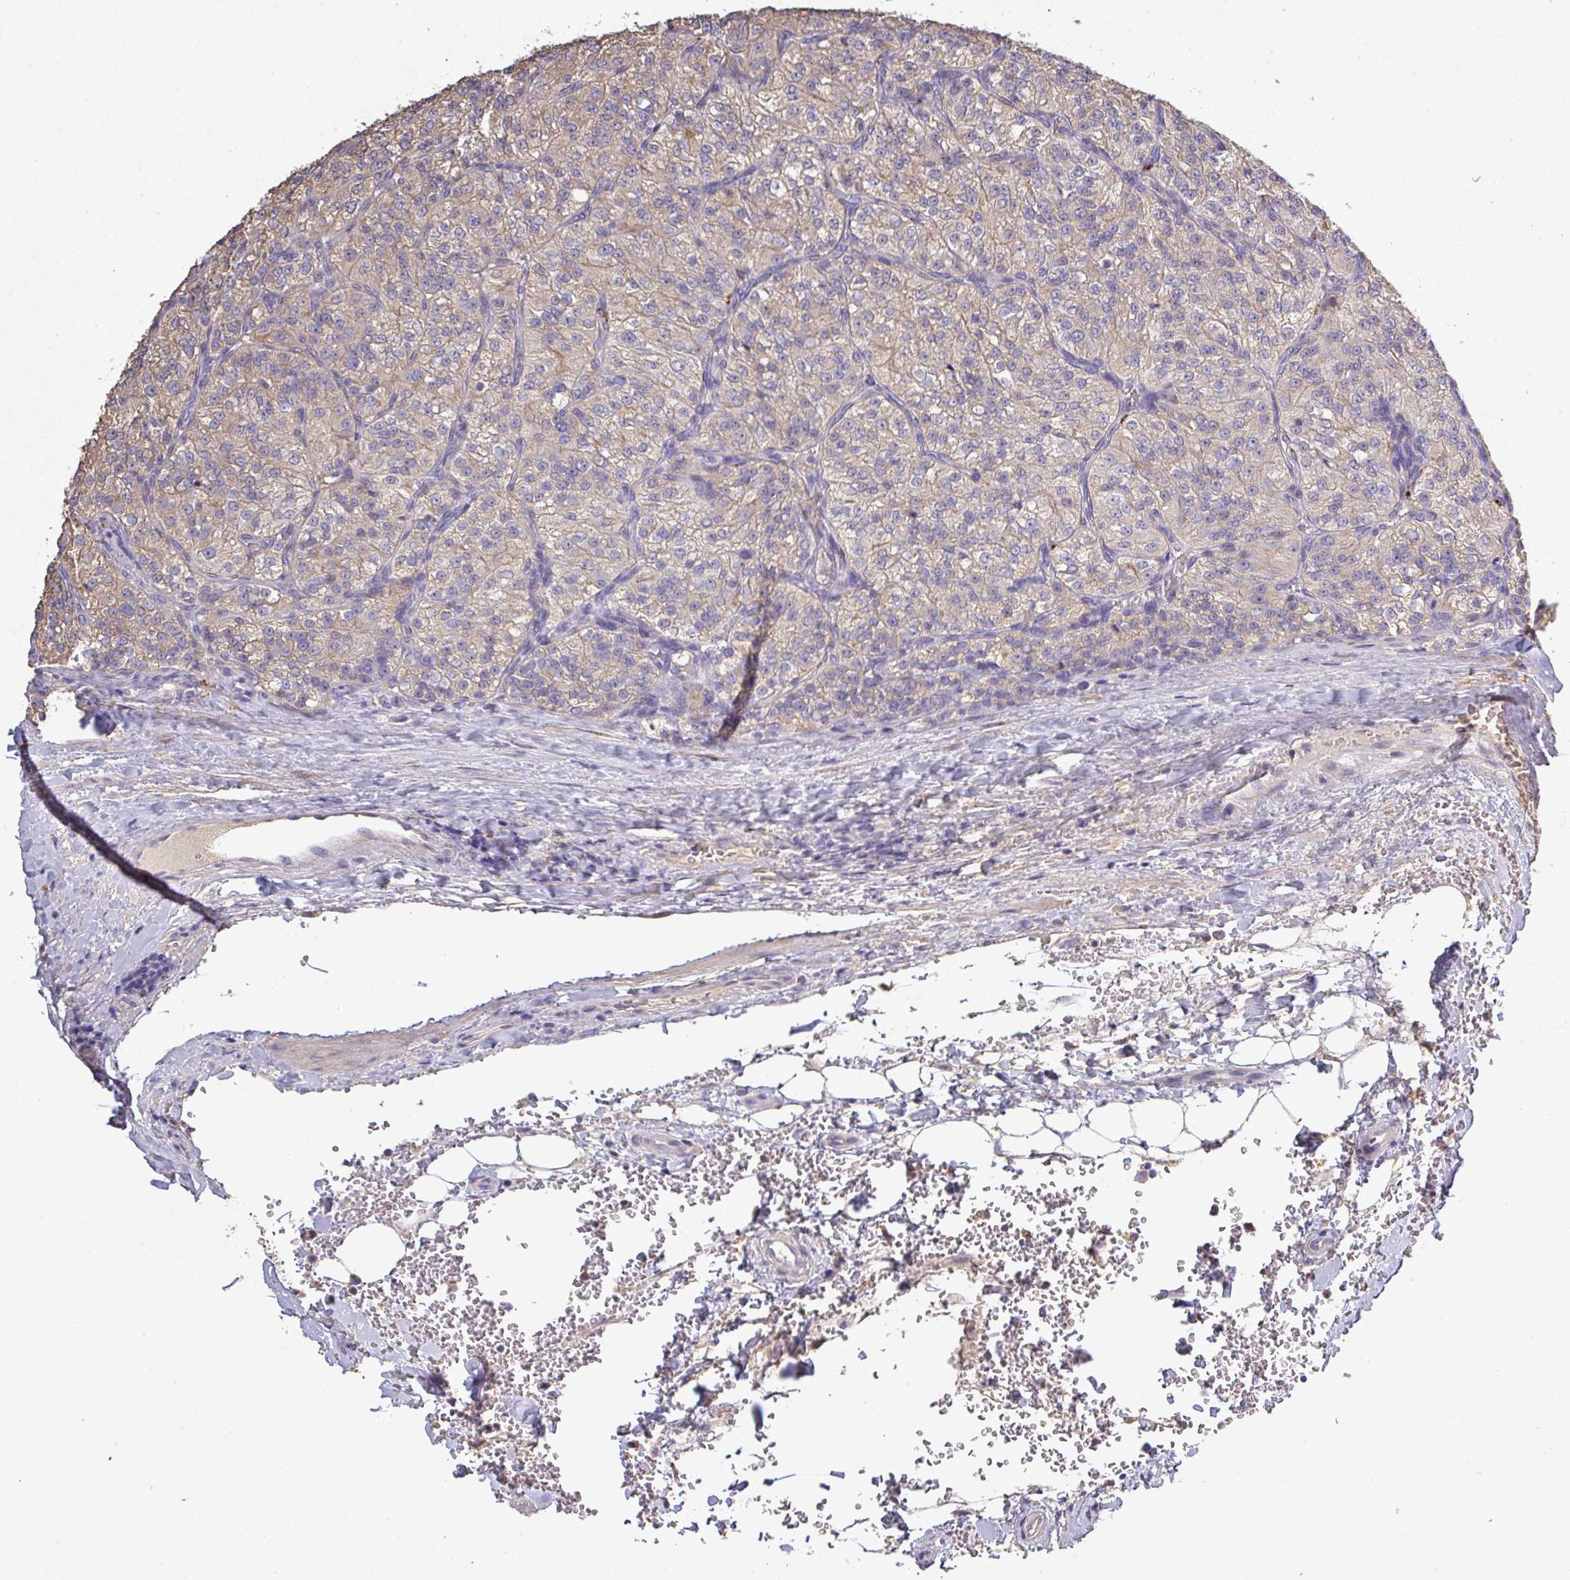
{"staining": {"intensity": "weak", "quantity": "<25%", "location": "cytoplasmic/membranous"}, "tissue": "renal cancer", "cell_type": "Tumor cells", "image_type": "cancer", "snomed": [{"axis": "morphology", "description": "Adenocarcinoma, NOS"}, {"axis": "topography", "description": "Kidney"}], "caption": "Tumor cells show no significant staining in renal cancer (adenocarcinoma).", "gene": "ISLR", "patient": {"sex": "female", "age": 63}}